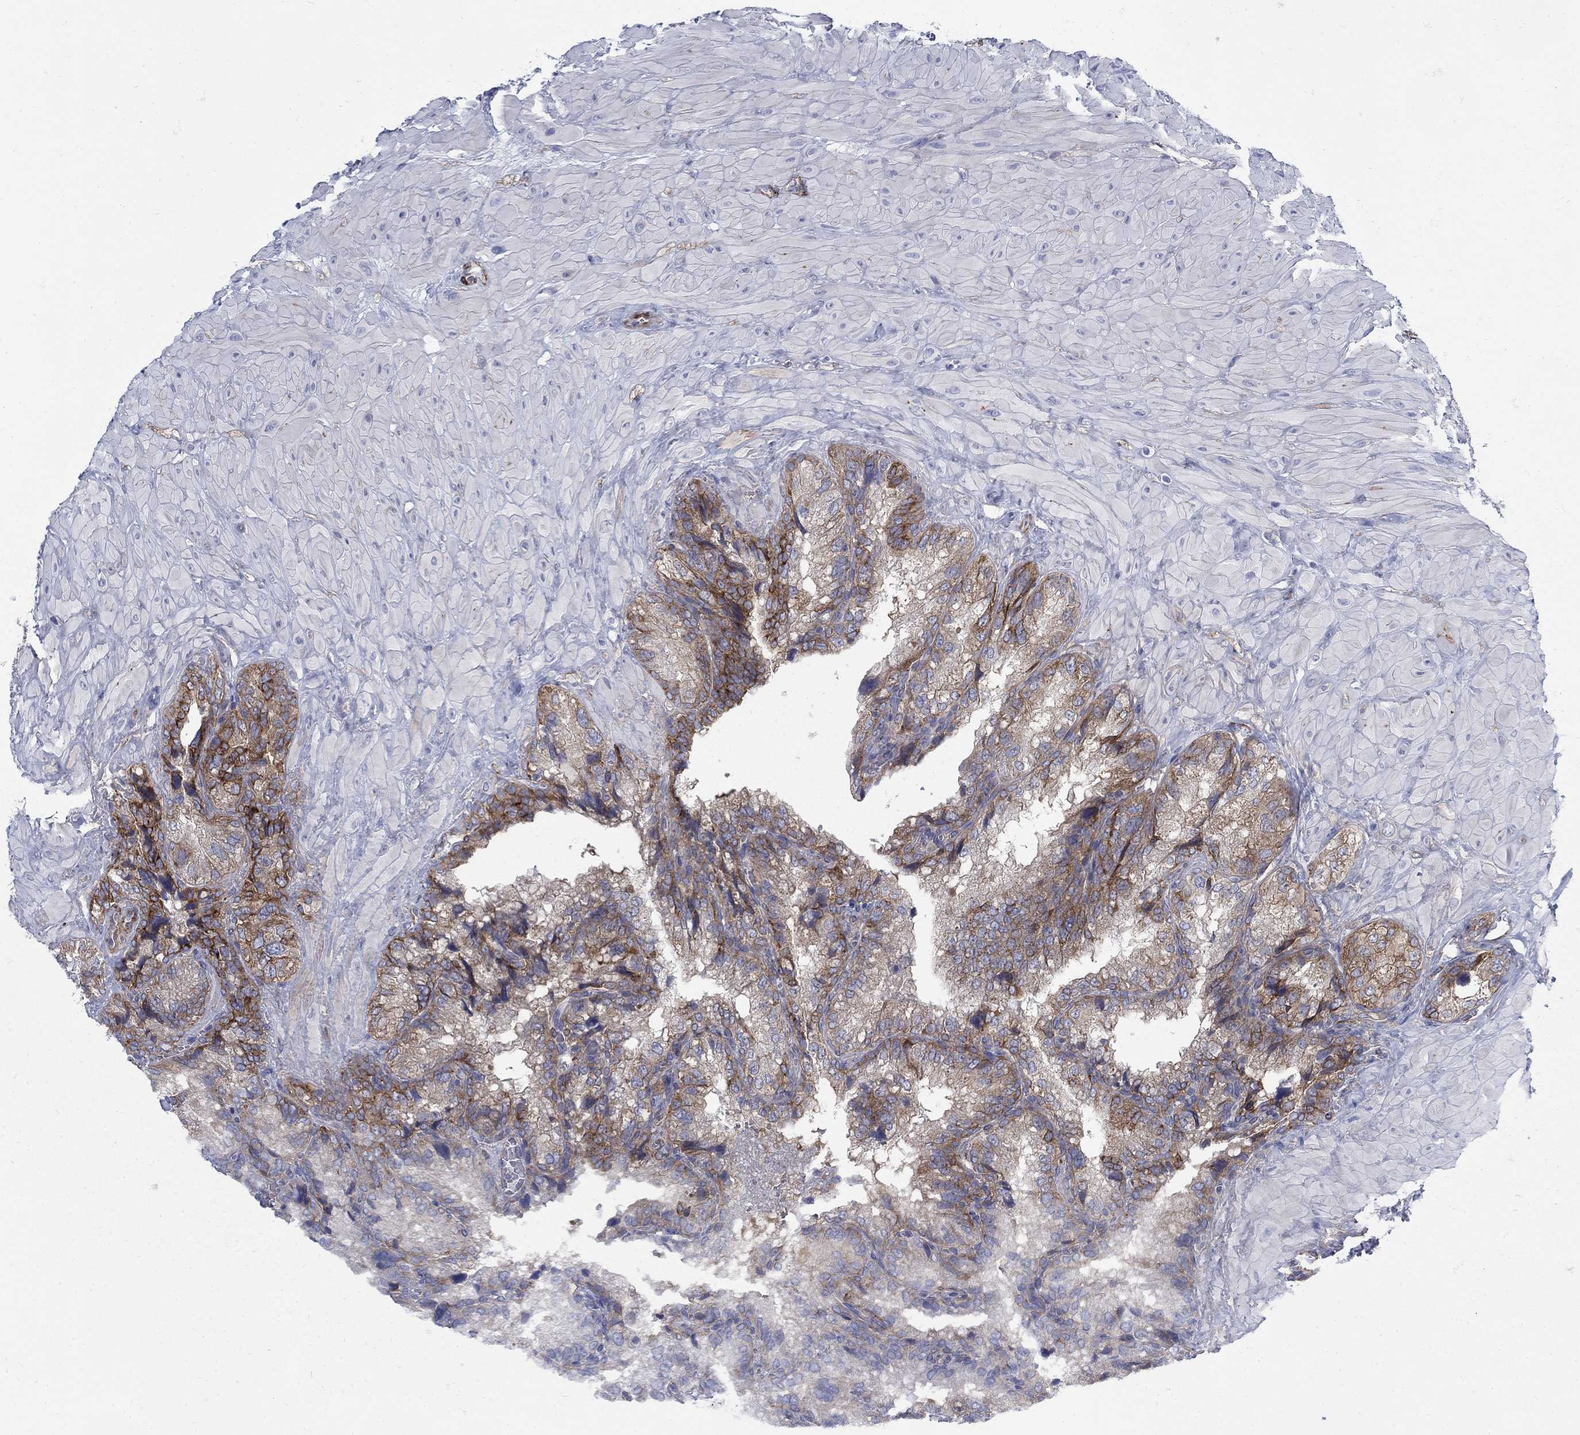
{"staining": {"intensity": "strong", "quantity": "<25%", "location": "cytoplasmic/membranous"}, "tissue": "prostate cancer", "cell_type": "Tumor cells", "image_type": "cancer", "snomed": [{"axis": "morphology", "description": "Adenocarcinoma, NOS"}, {"axis": "topography", "description": "Prostate and seminal vesicle, NOS"}], "caption": "Protein staining of prostate cancer (adenocarcinoma) tissue reveals strong cytoplasmic/membranous positivity in about <25% of tumor cells. (Brightfield microscopy of DAB IHC at high magnification).", "gene": "SEPTIN8", "patient": {"sex": "male", "age": 62}}